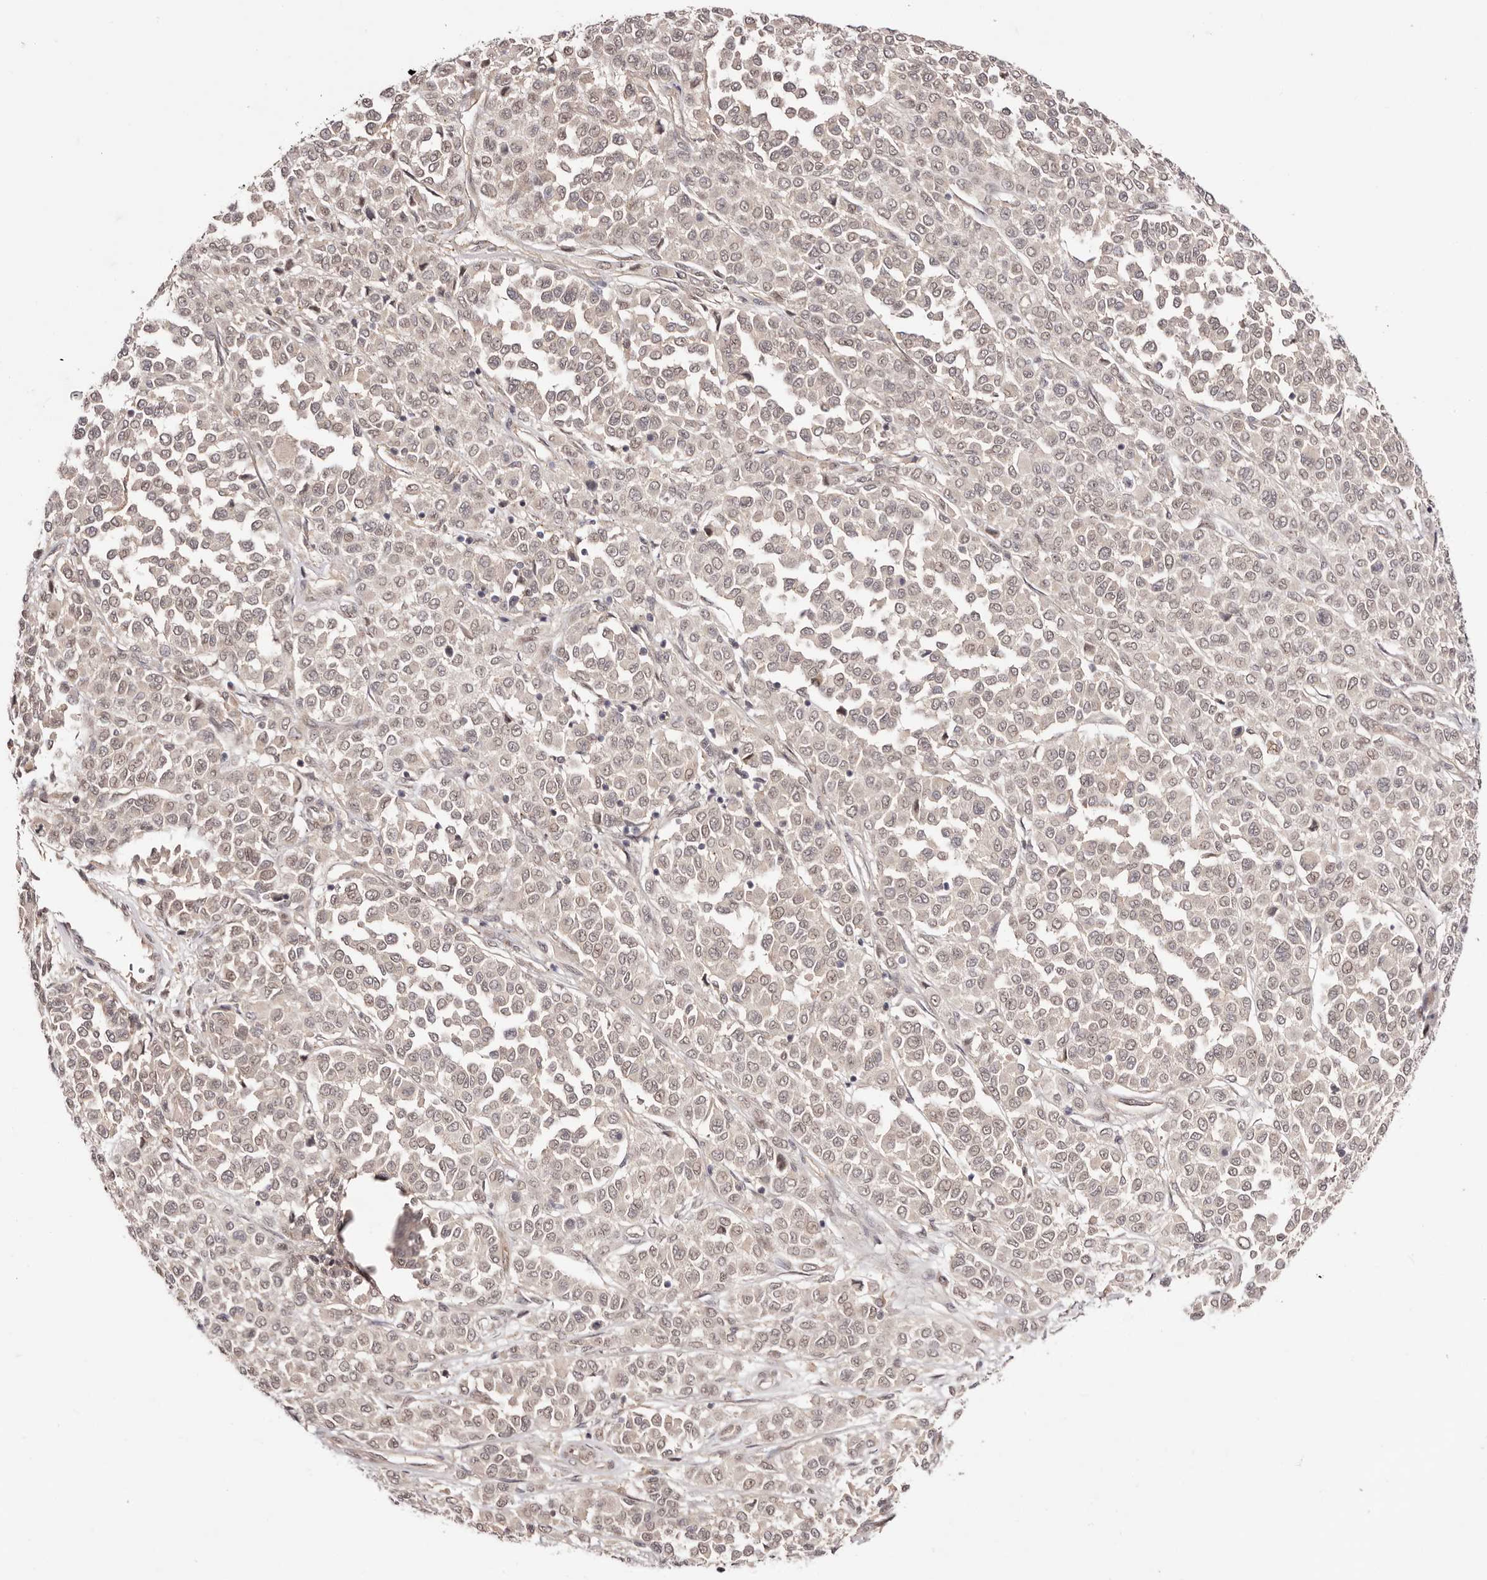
{"staining": {"intensity": "negative", "quantity": "none", "location": "none"}, "tissue": "melanoma", "cell_type": "Tumor cells", "image_type": "cancer", "snomed": [{"axis": "morphology", "description": "Malignant melanoma, Metastatic site"}, {"axis": "topography", "description": "Pancreas"}], "caption": "Tumor cells show no significant staining in malignant melanoma (metastatic site).", "gene": "EGR3", "patient": {"sex": "female", "age": 30}}